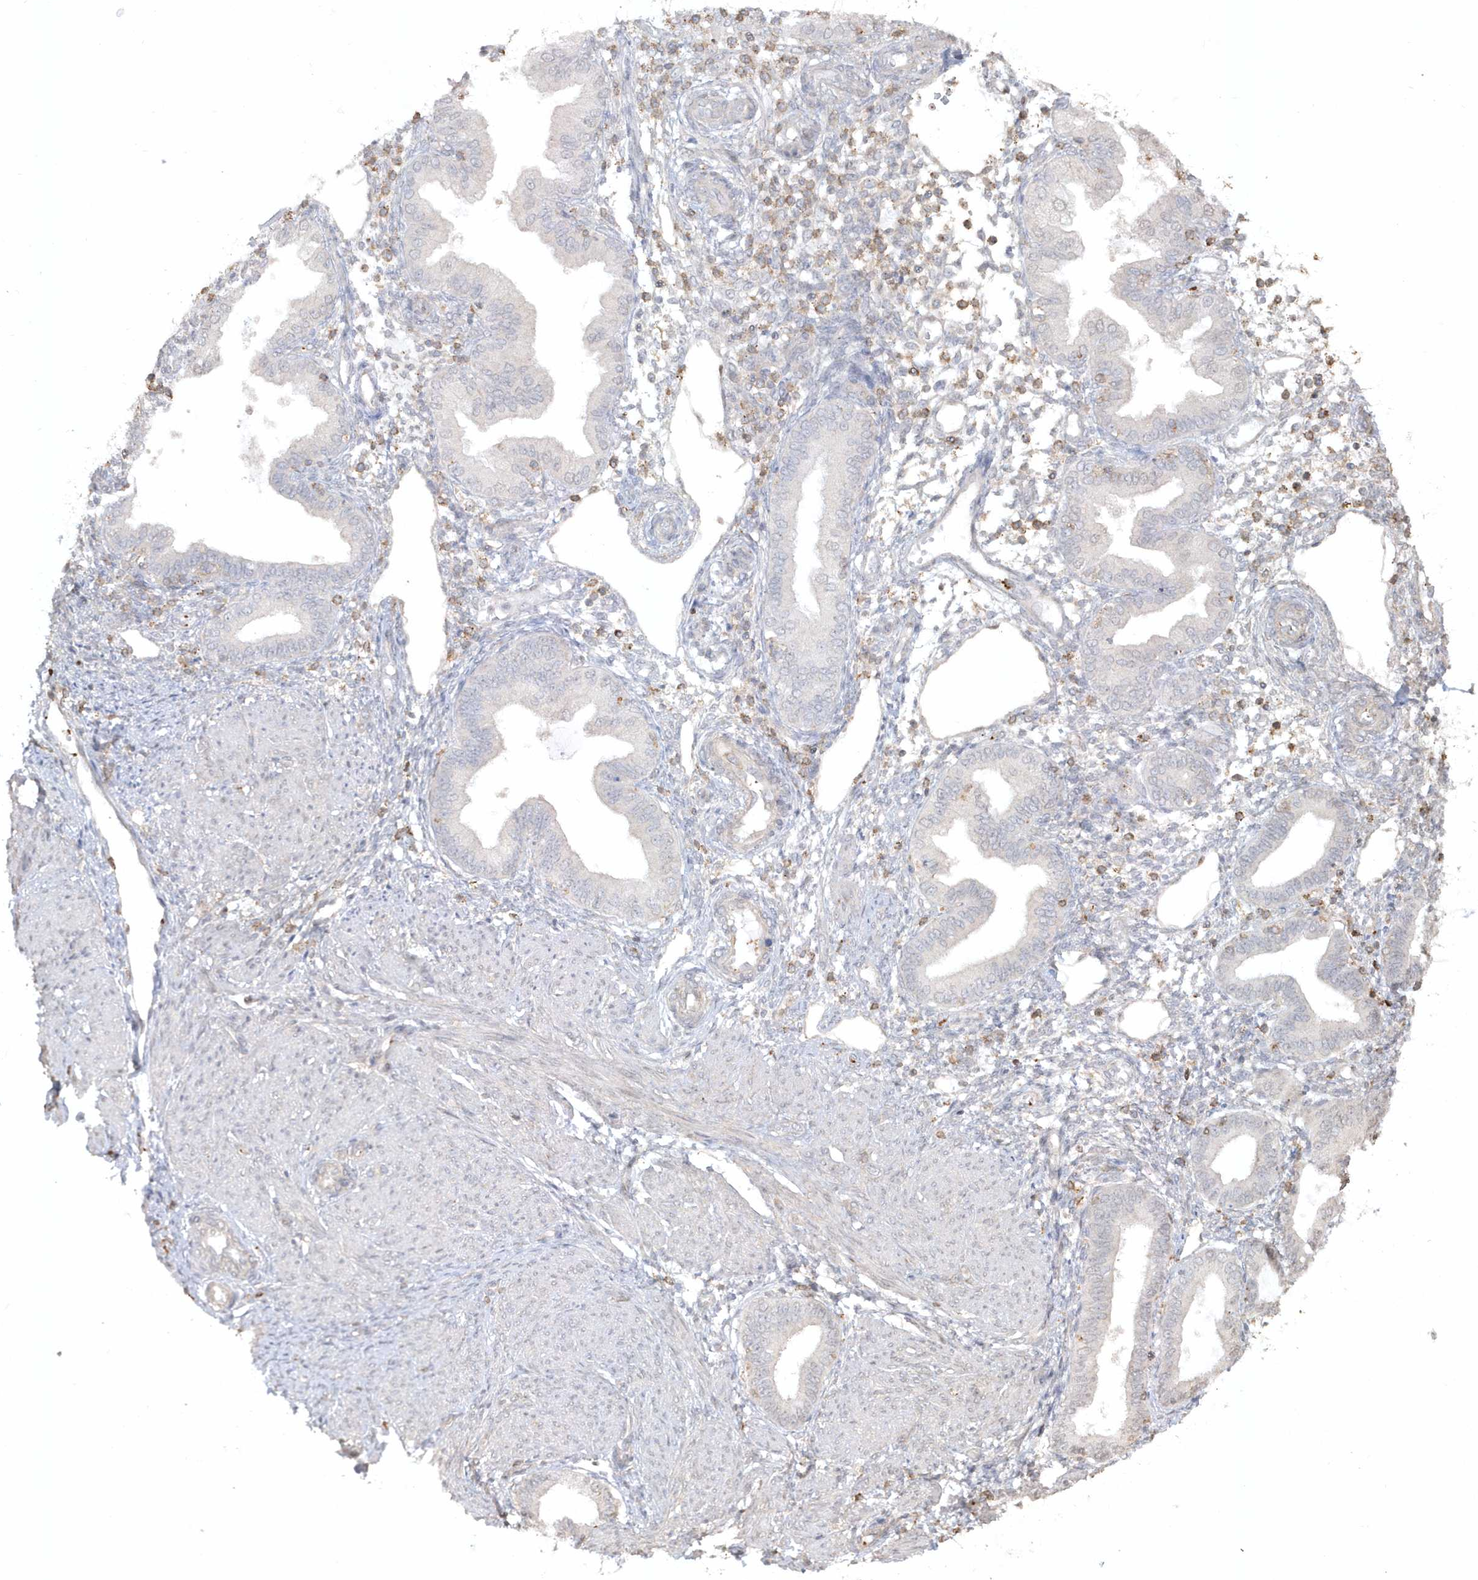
{"staining": {"intensity": "negative", "quantity": "none", "location": "none"}, "tissue": "endometrium", "cell_type": "Cells in endometrial stroma", "image_type": "normal", "snomed": [{"axis": "morphology", "description": "Normal tissue, NOS"}, {"axis": "topography", "description": "Endometrium"}], "caption": "This histopathology image is of benign endometrium stained with IHC to label a protein in brown with the nuclei are counter-stained blue. There is no staining in cells in endometrial stroma. Nuclei are stained in blue.", "gene": "BSN", "patient": {"sex": "female", "age": 53}}